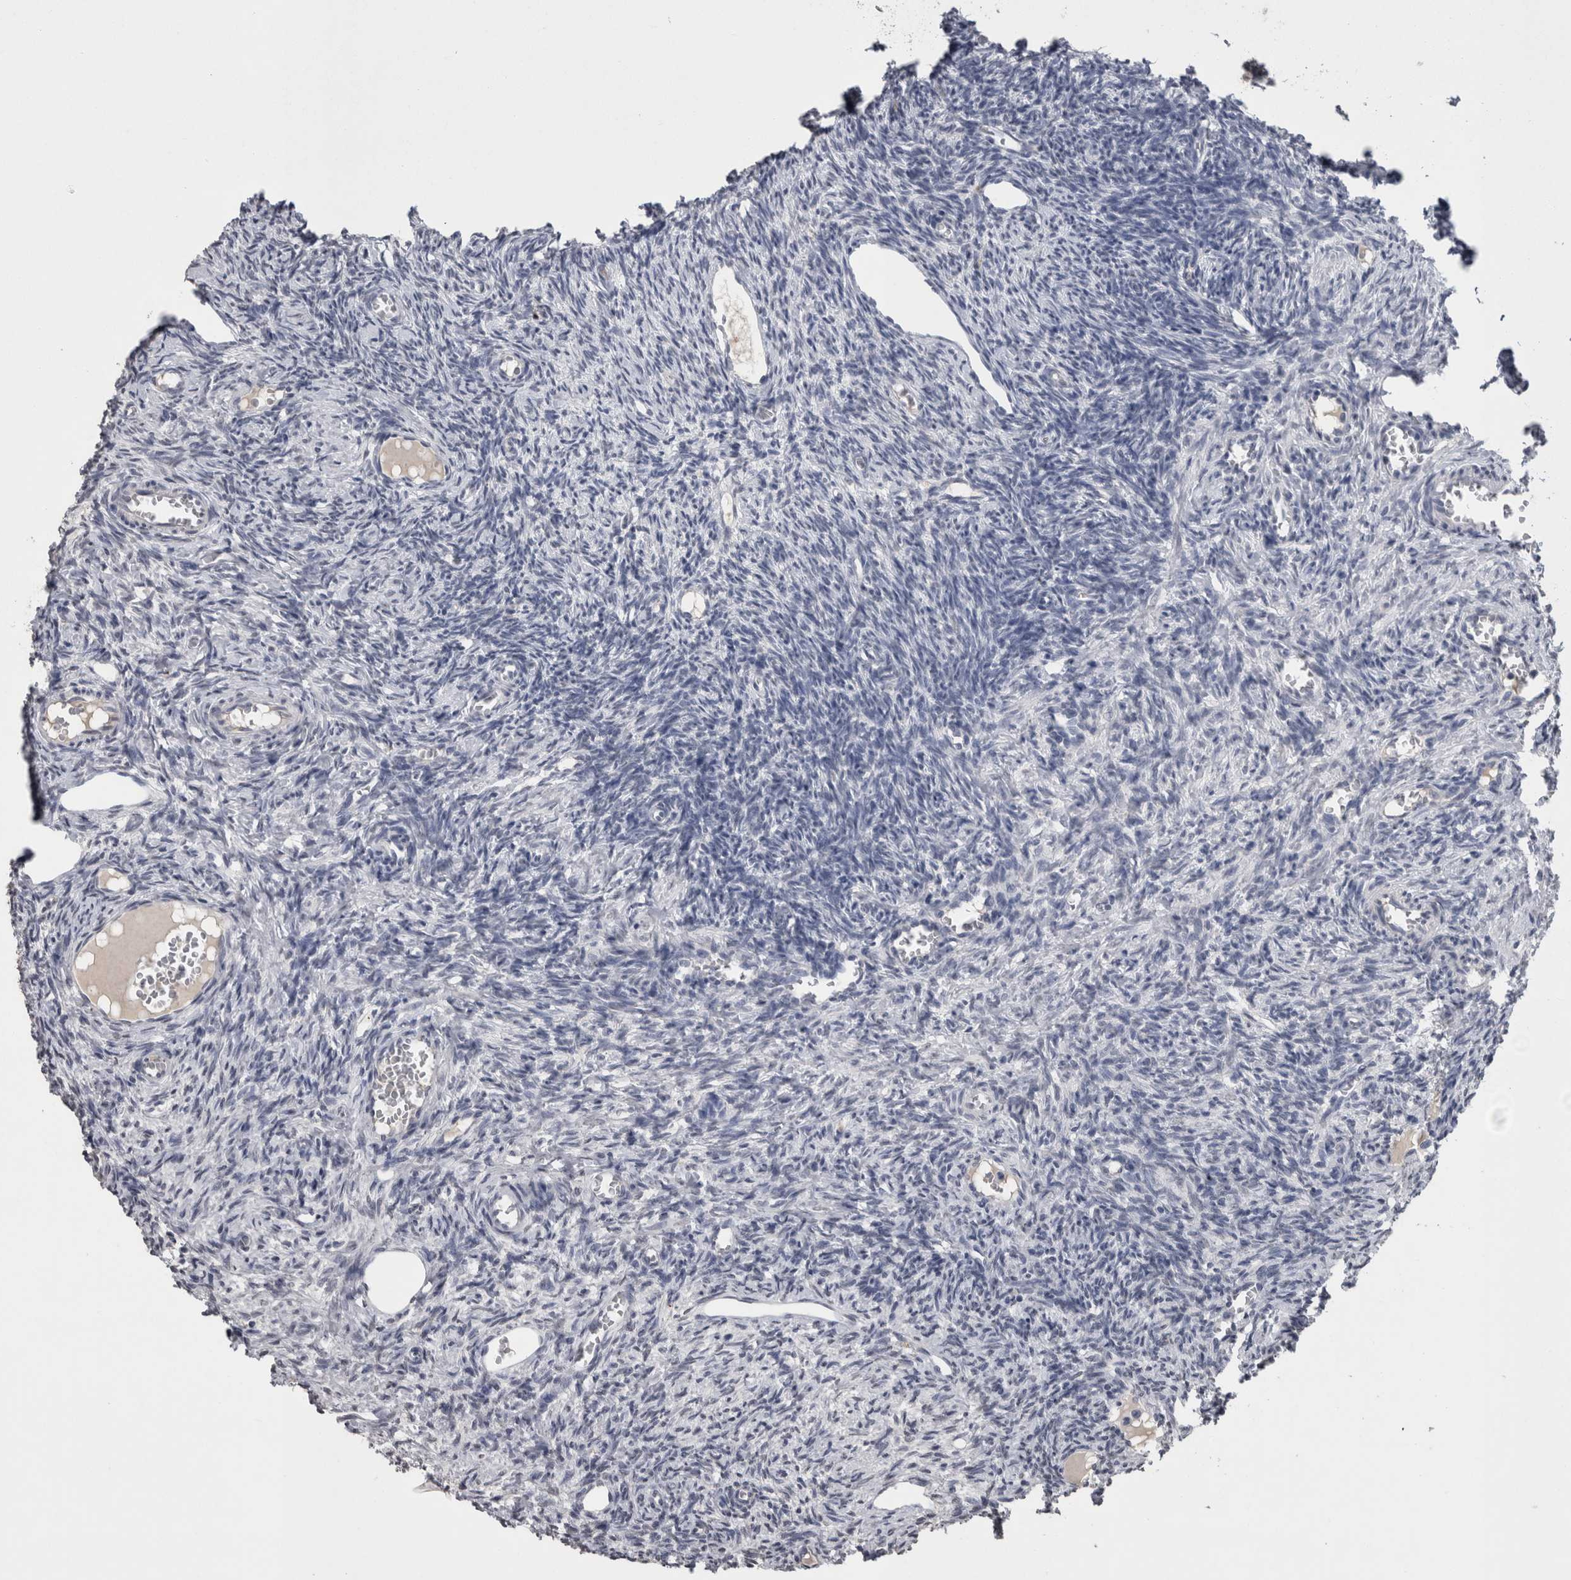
{"staining": {"intensity": "negative", "quantity": "none", "location": "none"}, "tissue": "ovary", "cell_type": "Ovarian stroma cells", "image_type": "normal", "snomed": [{"axis": "morphology", "description": "Normal tissue, NOS"}, {"axis": "topography", "description": "Ovary"}], "caption": "Immunohistochemistry of unremarkable ovary shows no positivity in ovarian stroma cells.", "gene": "PAX5", "patient": {"sex": "female", "age": 27}}